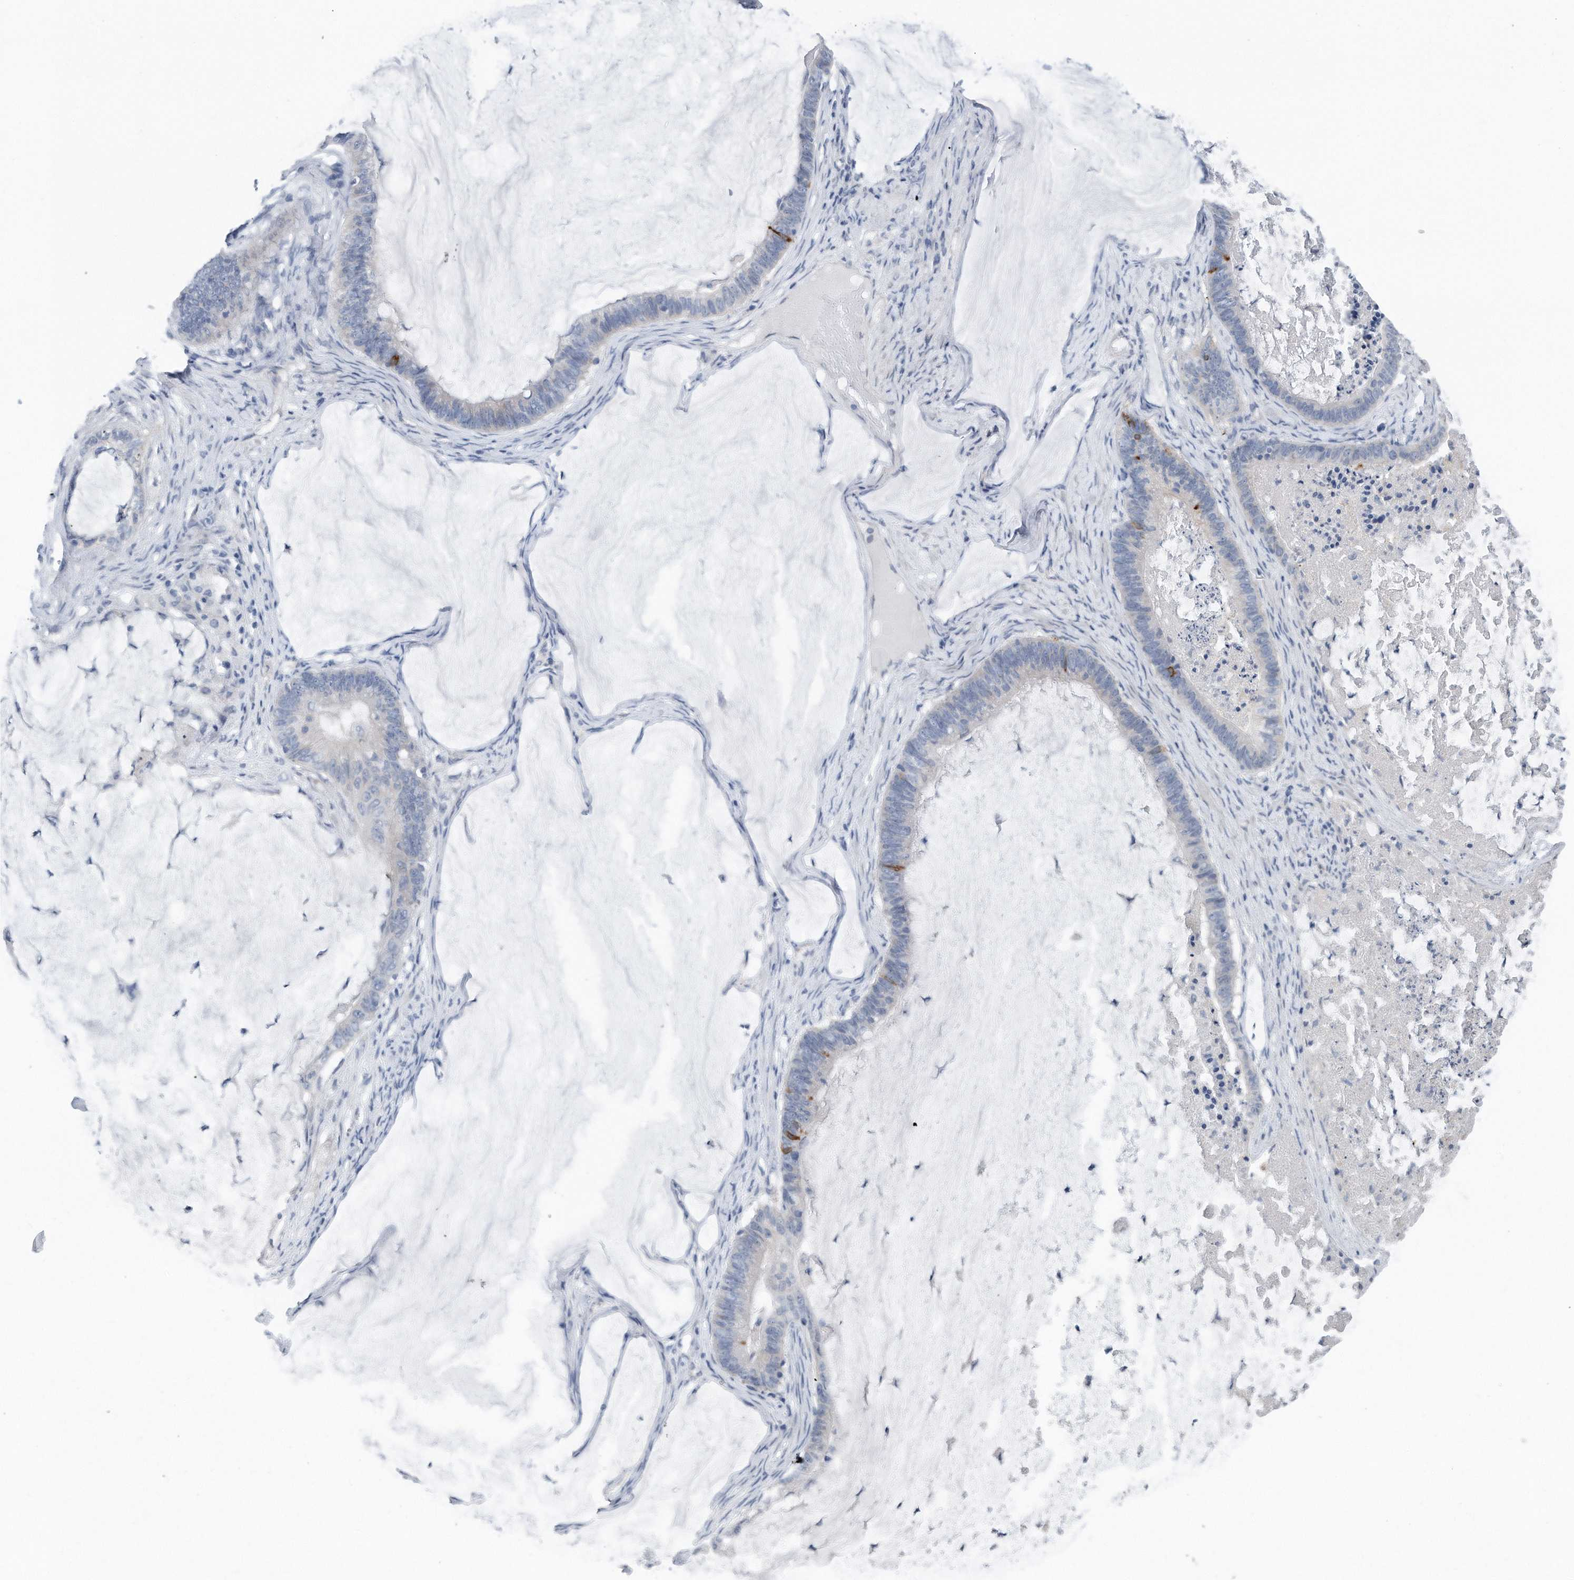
{"staining": {"intensity": "negative", "quantity": "none", "location": "none"}, "tissue": "ovarian cancer", "cell_type": "Tumor cells", "image_type": "cancer", "snomed": [{"axis": "morphology", "description": "Cystadenocarcinoma, mucinous, NOS"}, {"axis": "topography", "description": "Ovary"}], "caption": "Immunohistochemistry micrograph of human mucinous cystadenocarcinoma (ovarian) stained for a protein (brown), which displays no staining in tumor cells.", "gene": "YRDC", "patient": {"sex": "female", "age": 61}}